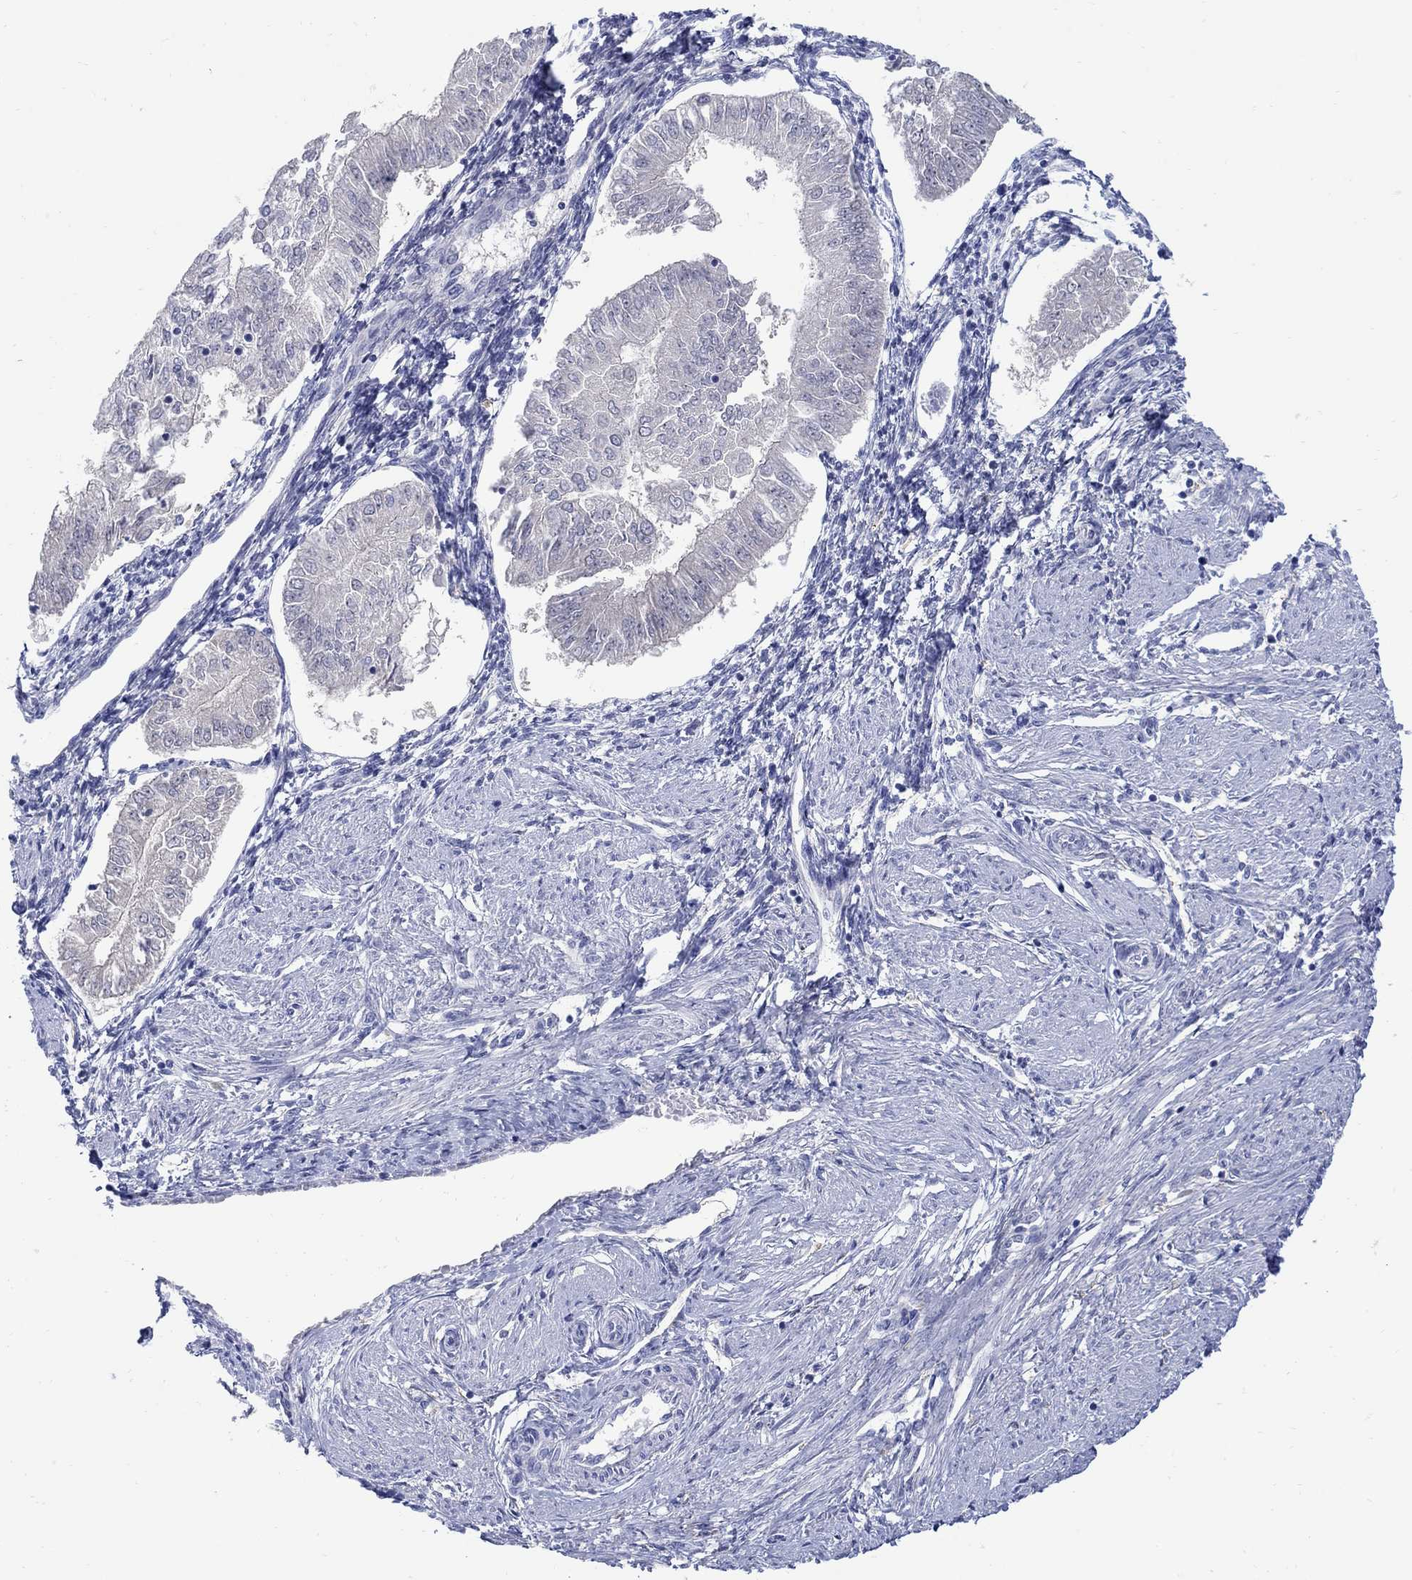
{"staining": {"intensity": "negative", "quantity": "none", "location": "none"}, "tissue": "endometrial cancer", "cell_type": "Tumor cells", "image_type": "cancer", "snomed": [{"axis": "morphology", "description": "Adenocarcinoma, NOS"}, {"axis": "topography", "description": "Endometrium"}], "caption": "Tumor cells show no significant protein positivity in endometrial cancer (adenocarcinoma).", "gene": "REEP2", "patient": {"sex": "female", "age": 53}}